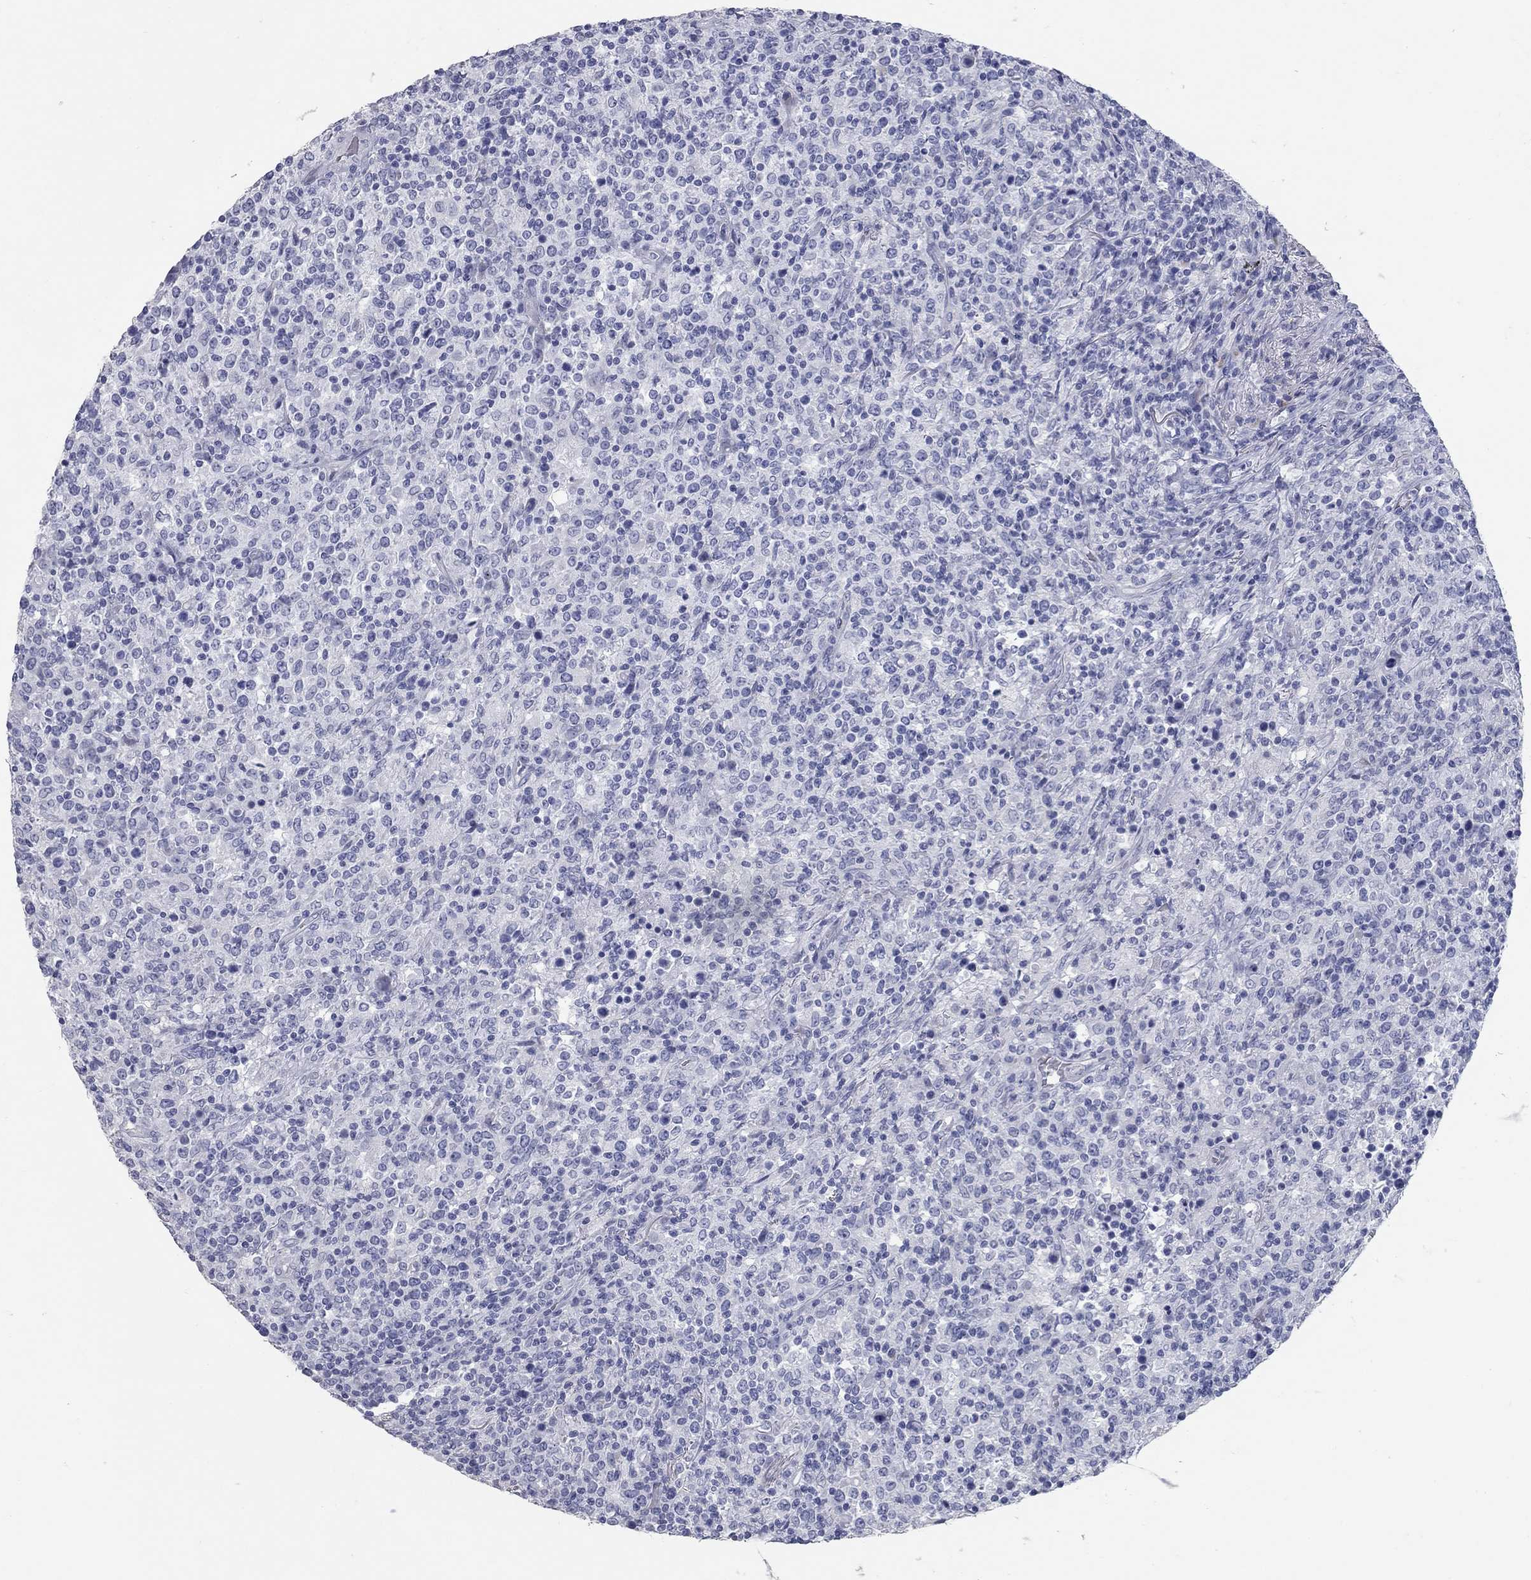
{"staining": {"intensity": "negative", "quantity": "none", "location": "none"}, "tissue": "lymphoma", "cell_type": "Tumor cells", "image_type": "cancer", "snomed": [{"axis": "morphology", "description": "Malignant lymphoma, non-Hodgkin's type, High grade"}, {"axis": "topography", "description": "Lung"}], "caption": "The photomicrograph reveals no staining of tumor cells in malignant lymphoma, non-Hodgkin's type (high-grade).", "gene": "TAC1", "patient": {"sex": "male", "age": 79}}